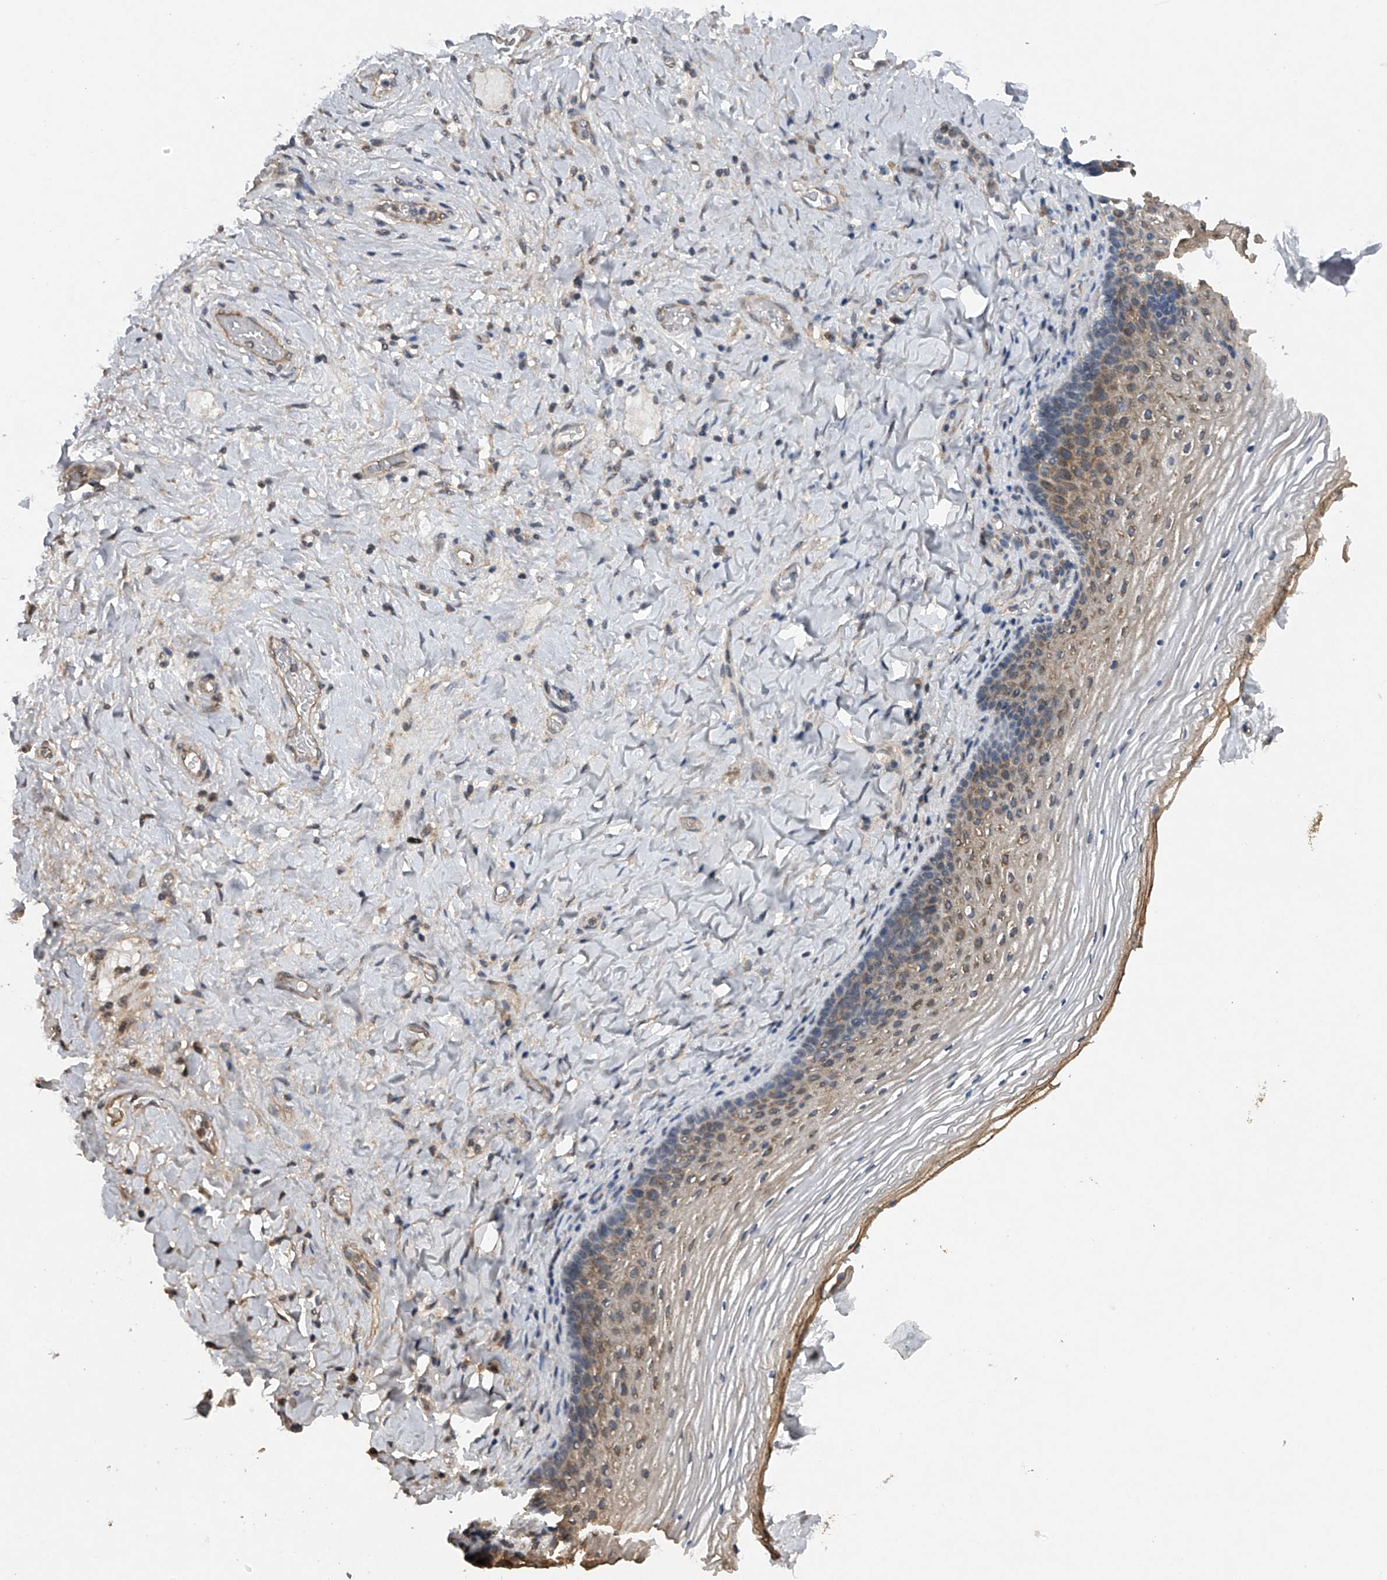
{"staining": {"intensity": "moderate", "quantity": "<25%", "location": "cytoplasmic/membranous"}, "tissue": "vagina", "cell_type": "Squamous epithelial cells", "image_type": "normal", "snomed": [{"axis": "morphology", "description": "Normal tissue, NOS"}, {"axis": "topography", "description": "Vagina"}], "caption": "This is an image of immunohistochemistry (IHC) staining of unremarkable vagina, which shows moderate expression in the cytoplasmic/membranous of squamous epithelial cells.", "gene": "RNF5", "patient": {"sex": "female", "age": 60}}